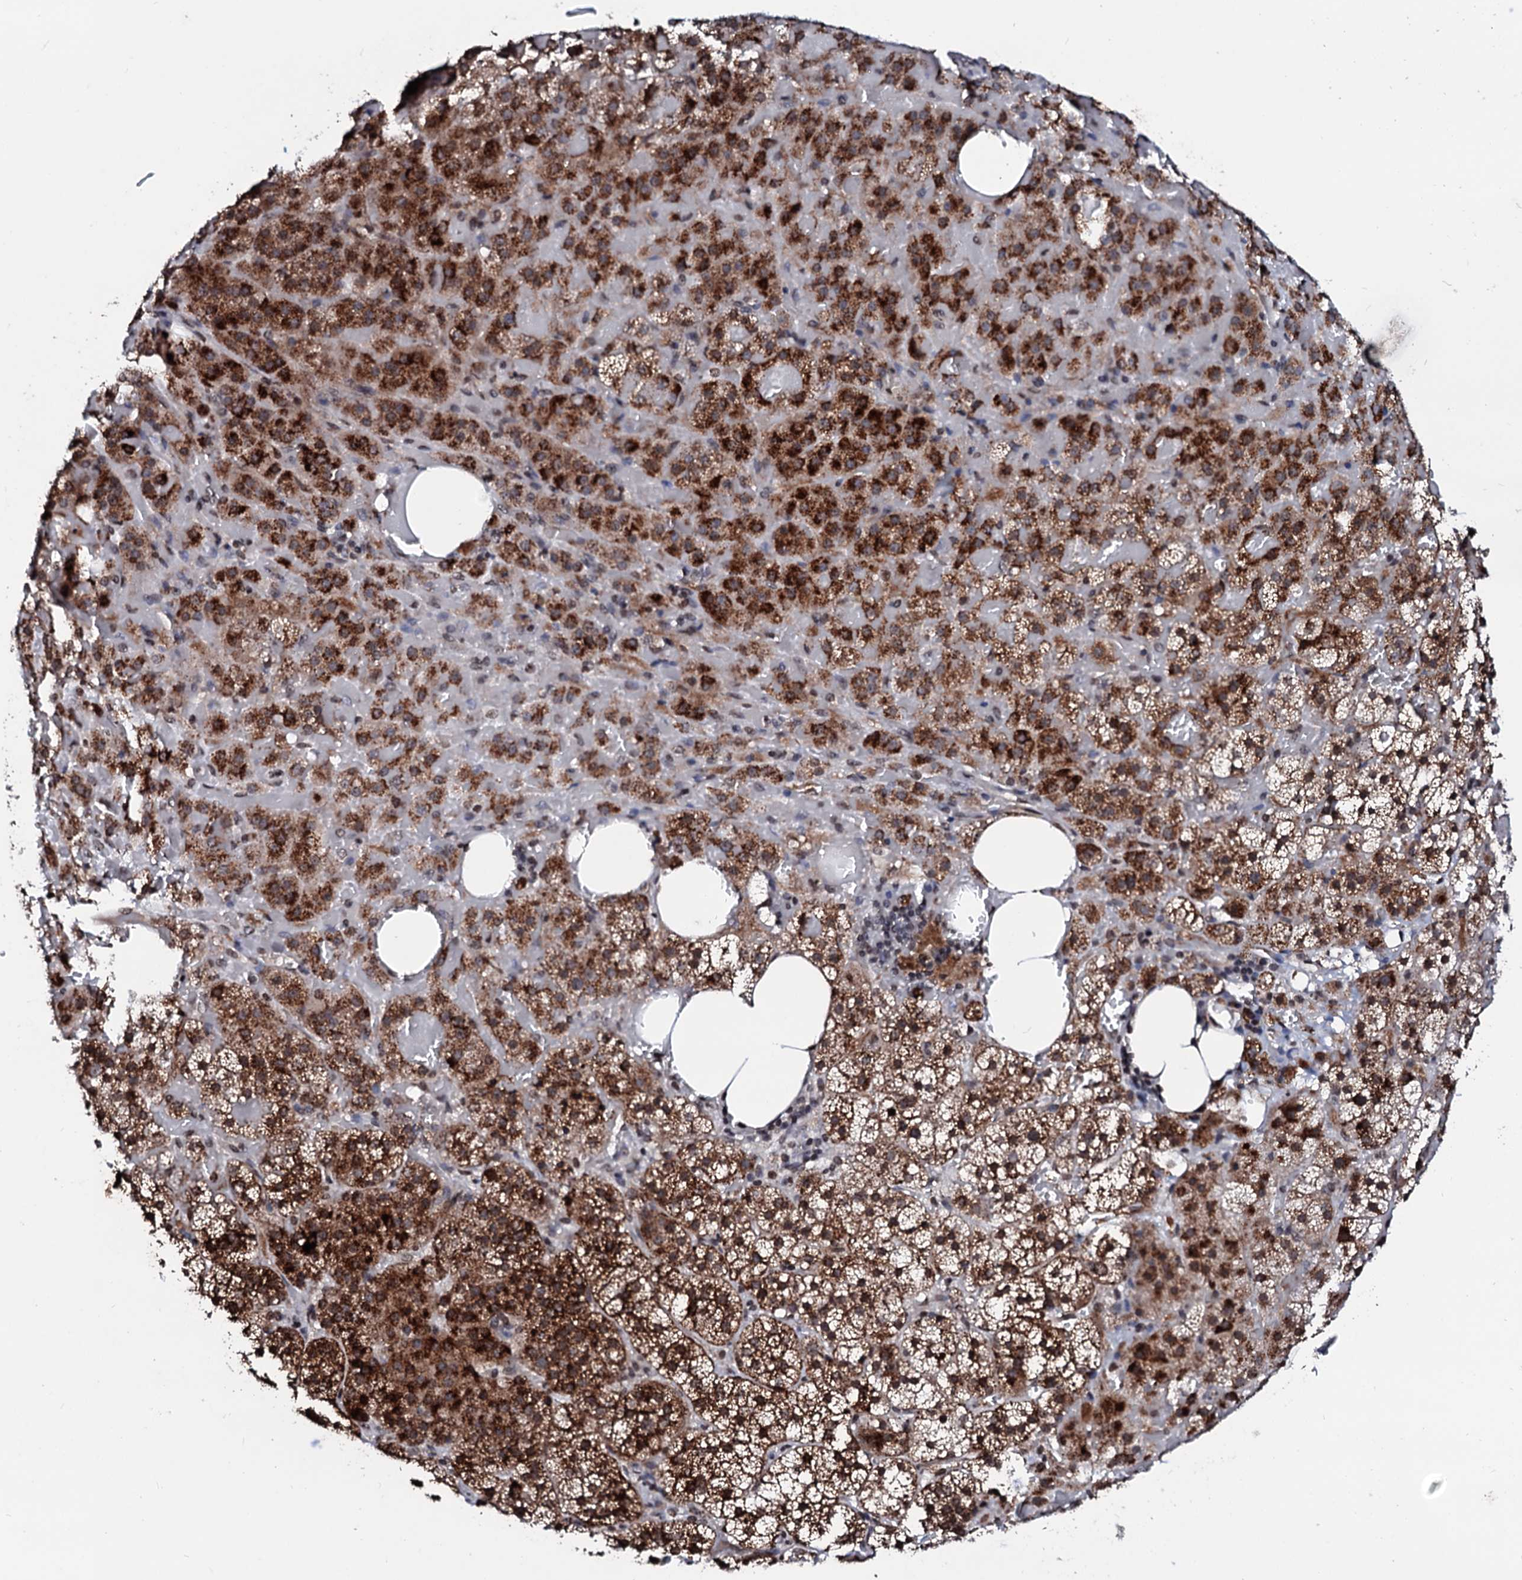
{"staining": {"intensity": "strong", "quantity": "25%-75%", "location": "cytoplasmic/membranous"}, "tissue": "adrenal gland", "cell_type": "Glandular cells", "image_type": "normal", "snomed": [{"axis": "morphology", "description": "Normal tissue, NOS"}, {"axis": "topography", "description": "Adrenal gland"}], "caption": "Immunohistochemical staining of benign adrenal gland demonstrates high levels of strong cytoplasmic/membranous staining in approximately 25%-75% of glandular cells. The staining was performed using DAB to visualize the protein expression in brown, while the nuclei were stained in blue with hematoxylin (Magnification: 20x).", "gene": "LSM11", "patient": {"sex": "female", "age": 59}}